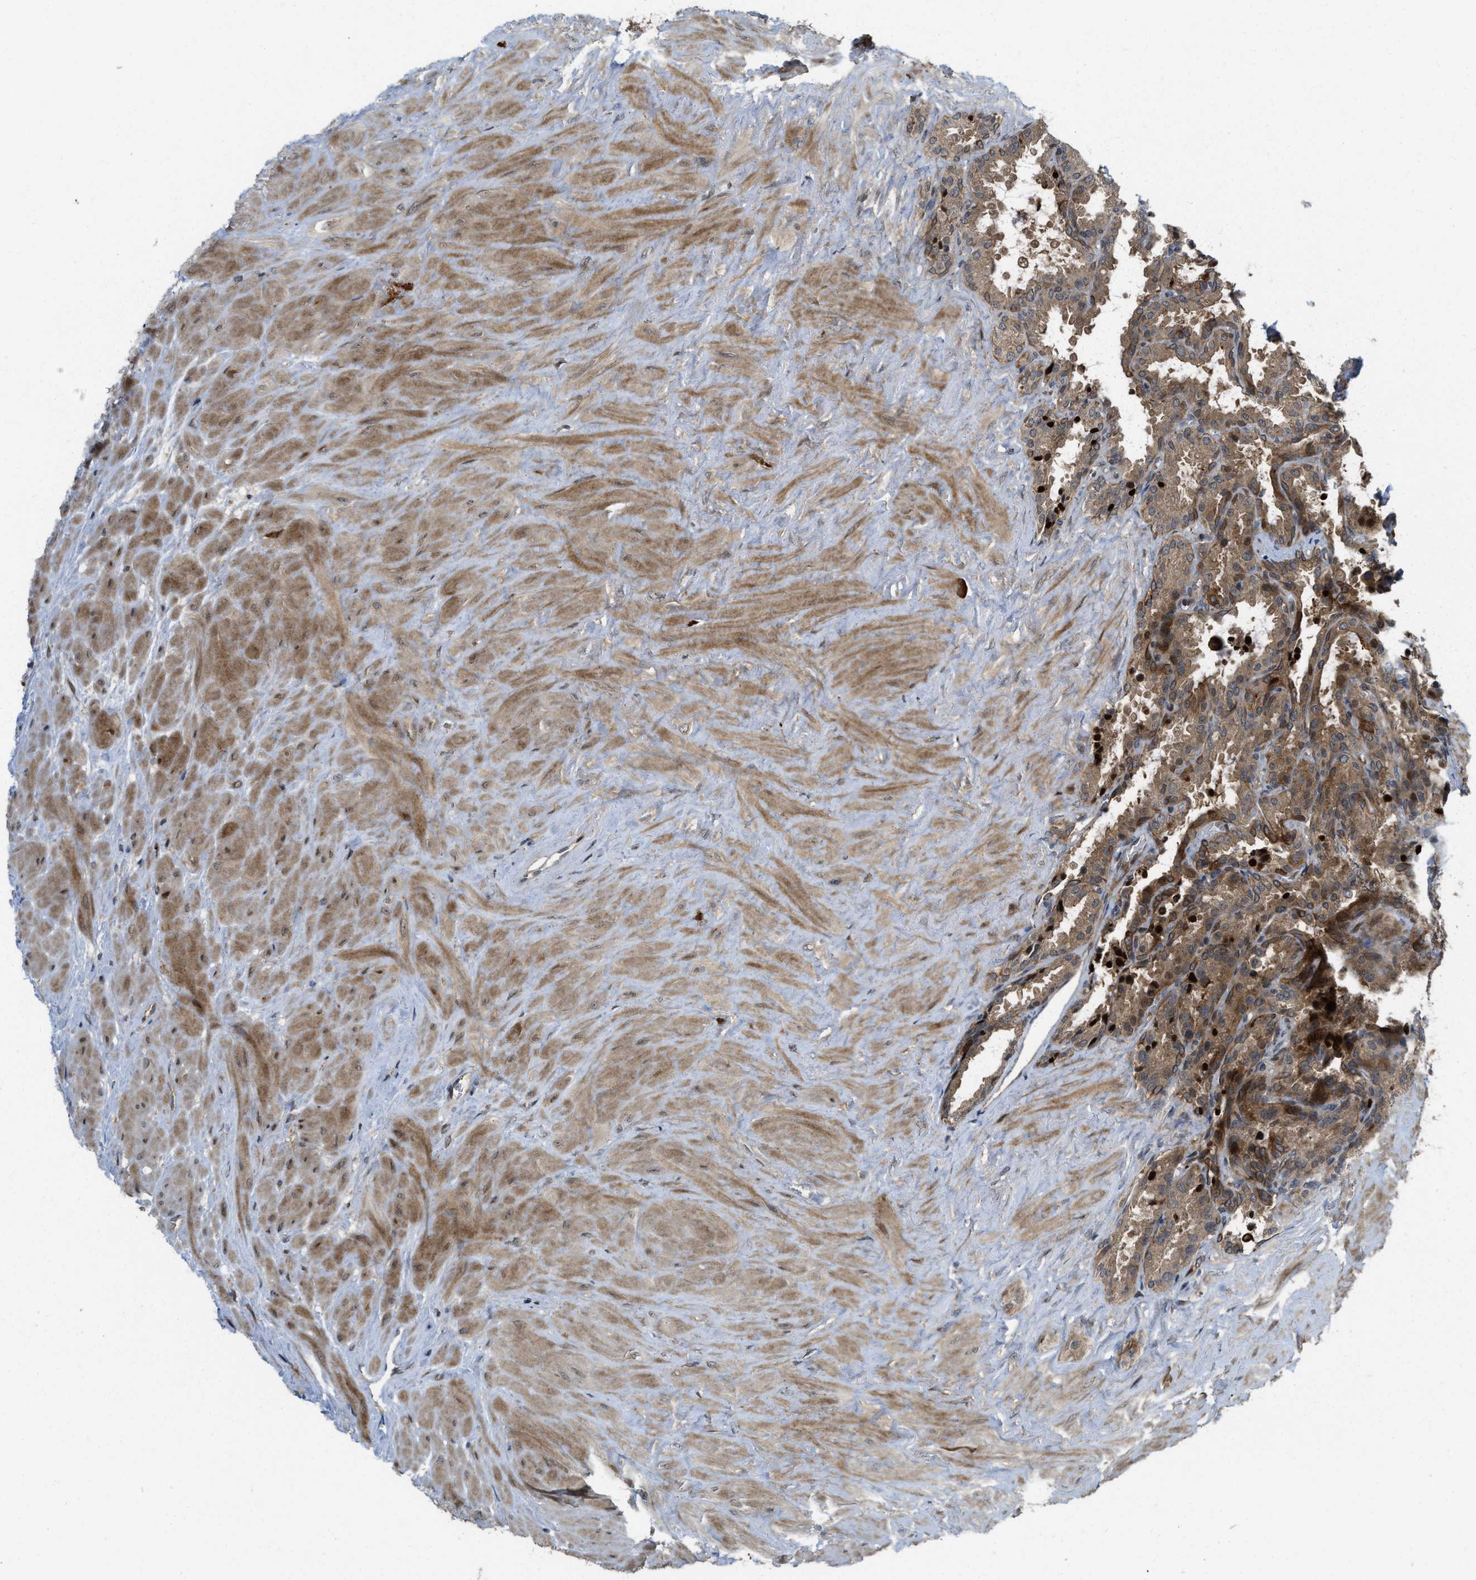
{"staining": {"intensity": "moderate", "quantity": ">75%", "location": "cytoplasmic/membranous"}, "tissue": "seminal vesicle", "cell_type": "Glandular cells", "image_type": "normal", "snomed": [{"axis": "morphology", "description": "Normal tissue, NOS"}, {"axis": "topography", "description": "Seminal veicle"}], "caption": "A photomicrograph of human seminal vesicle stained for a protein reveals moderate cytoplasmic/membranous brown staining in glandular cells.", "gene": "DNAJC28", "patient": {"sex": "male", "age": 46}}